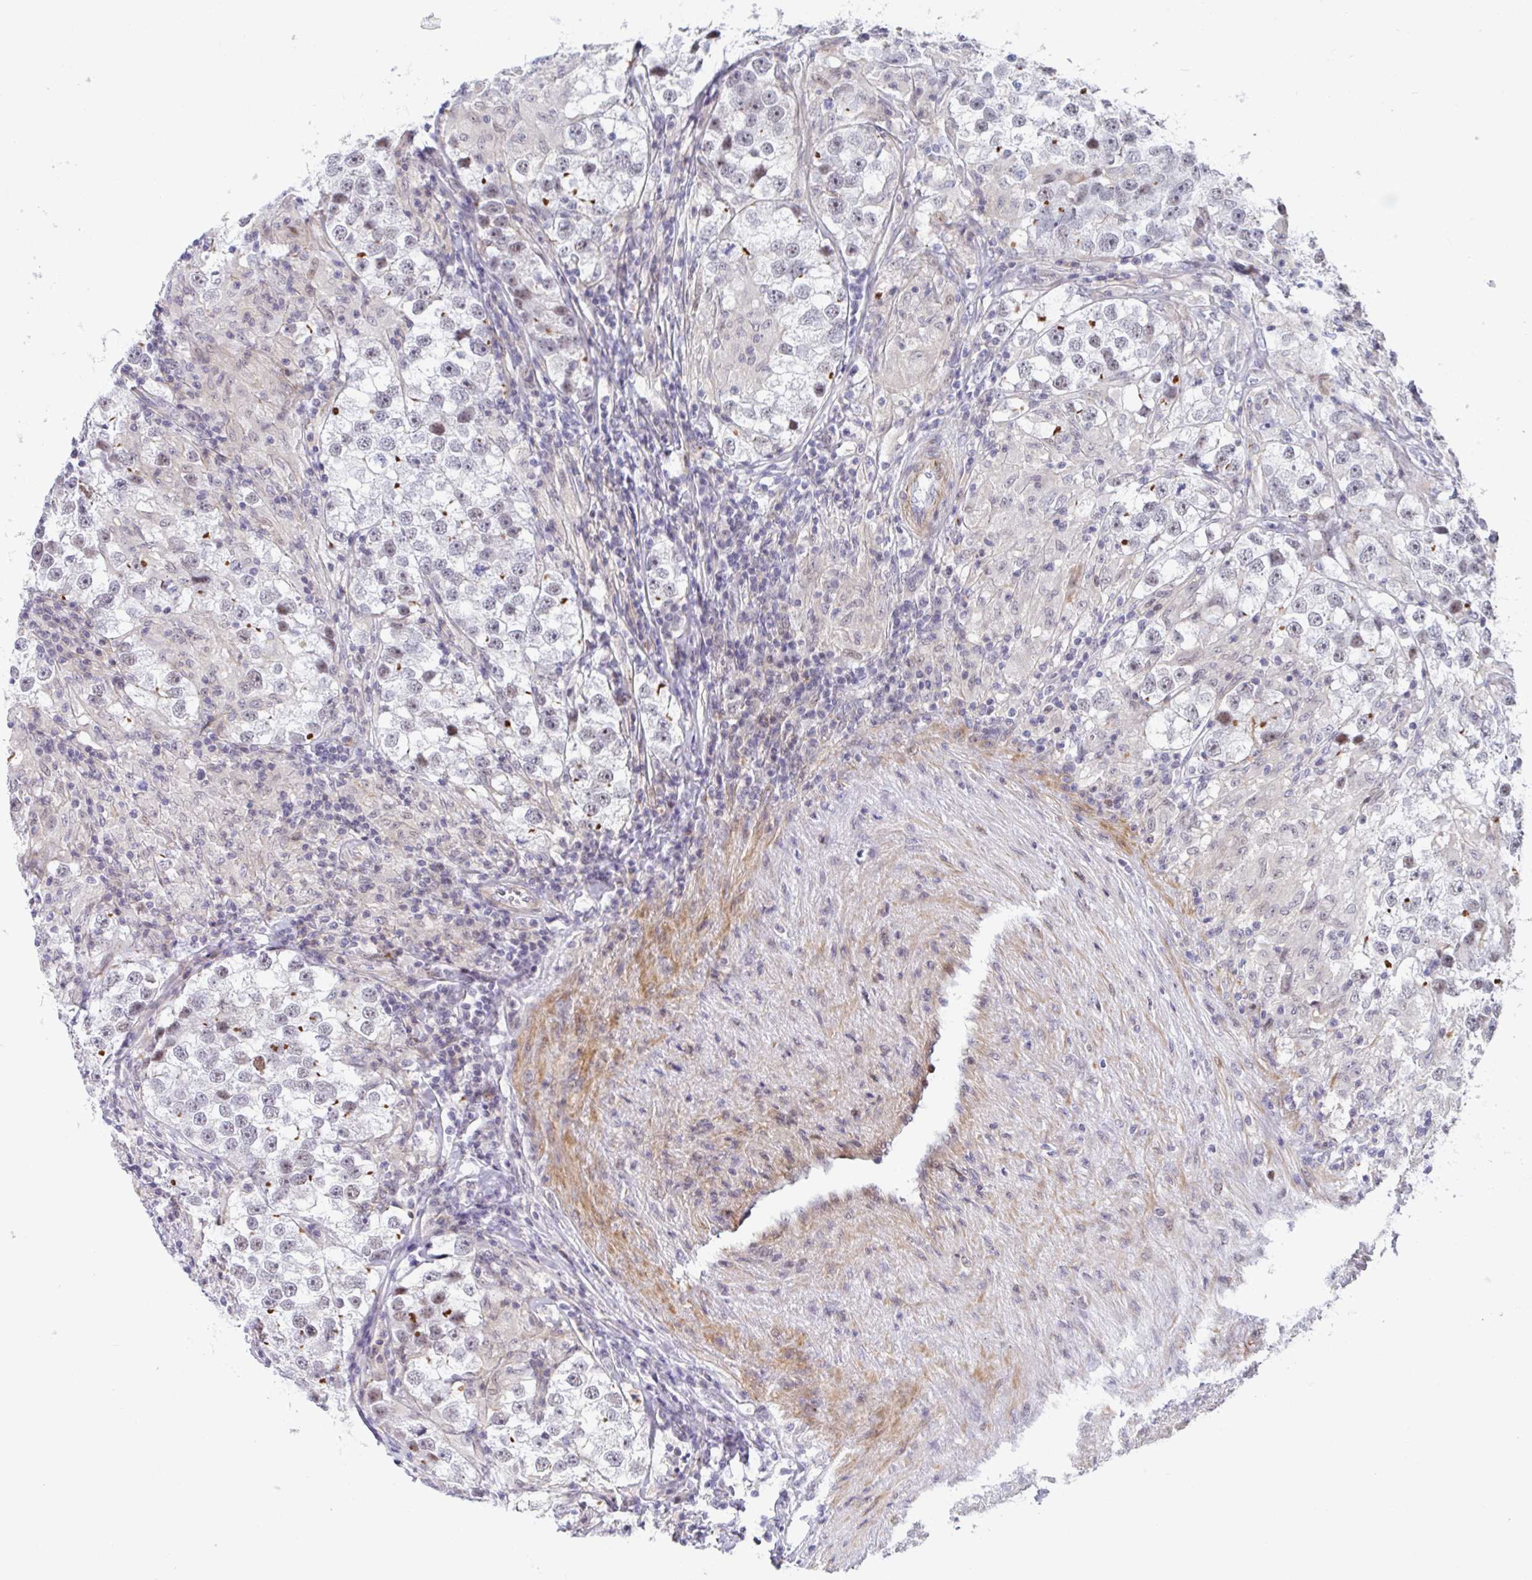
{"staining": {"intensity": "weak", "quantity": "<25%", "location": "nuclear"}, "tissue": "testis cancer", "cell_type": "Tumor cells", "image_type": "cancer", "snomed": [{"axis": "morphology", "description": "Seminoma, NOS"}, {"axis": "topography", "description": "Testis"}], "caption": "Immunohistochemical staining of human testis cancer shows no significant staining in tumor cells. (Brightfield microscopy of DAB immunohistochemistry at high magnification).", "gene": "WDR72", "patient": {"sex": "male", "age": 46}}